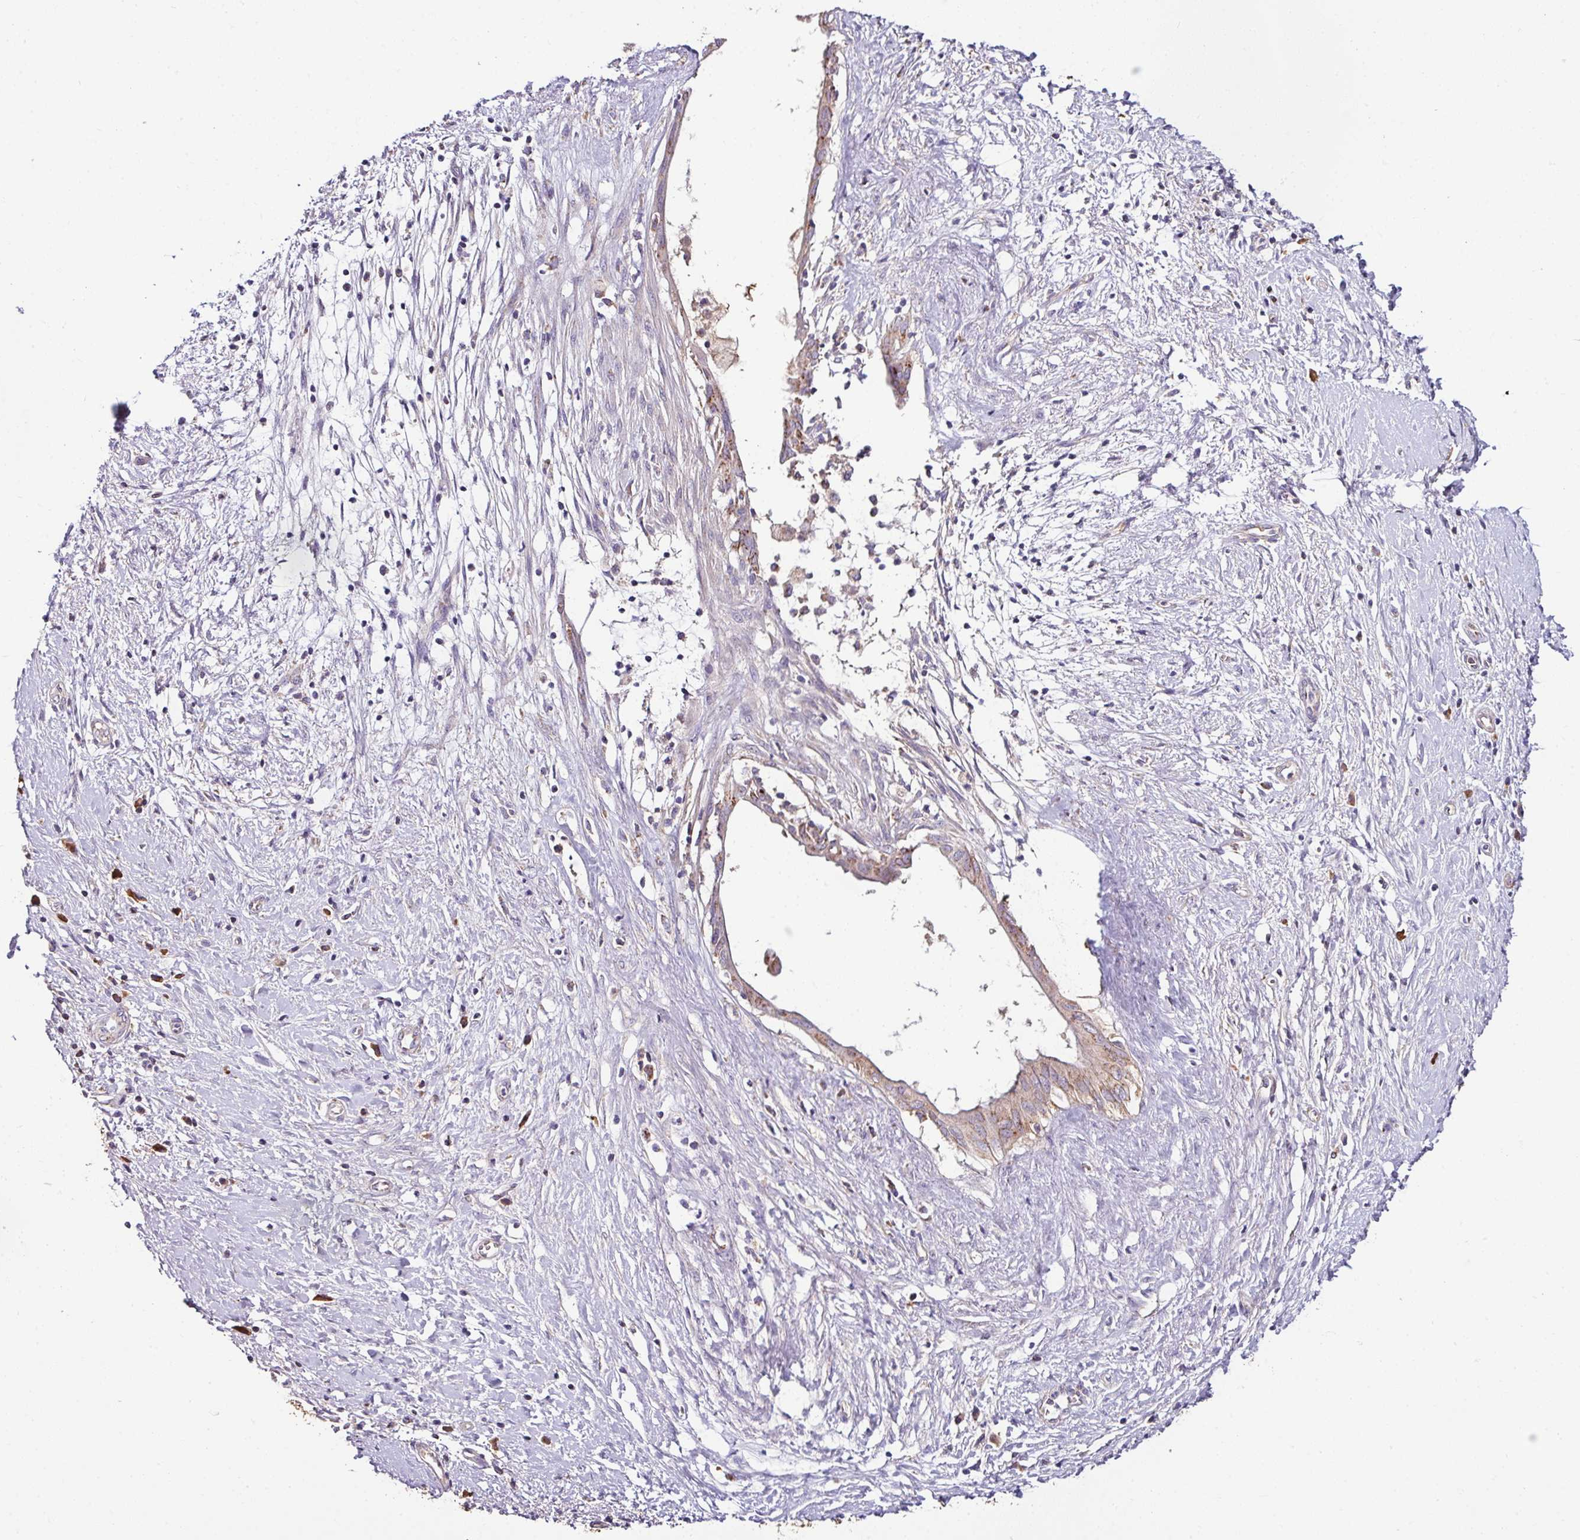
{"staining": {"intensity": "weak", "quantity": ">75%", "location": "cytoplasmic/membranous"}, "tissue": "pancreatic cancer", "cell_type": "Tumor cells", "image_type": "cancer", "snomed": [{"axis": "morphology", "description": "Adenocarcinoma, NOS"}, {"axis": "topography", "description": "Pancreas"}], "caption": "Pancreatic cancer (adenocarcinoma) was stained to show a protein in brown. There is low levels of weak cytoplasmic/membranous staining in about >75% of tumor cells.", "gene": "CPD", "patient": {"sex": "male", "age": 50}}